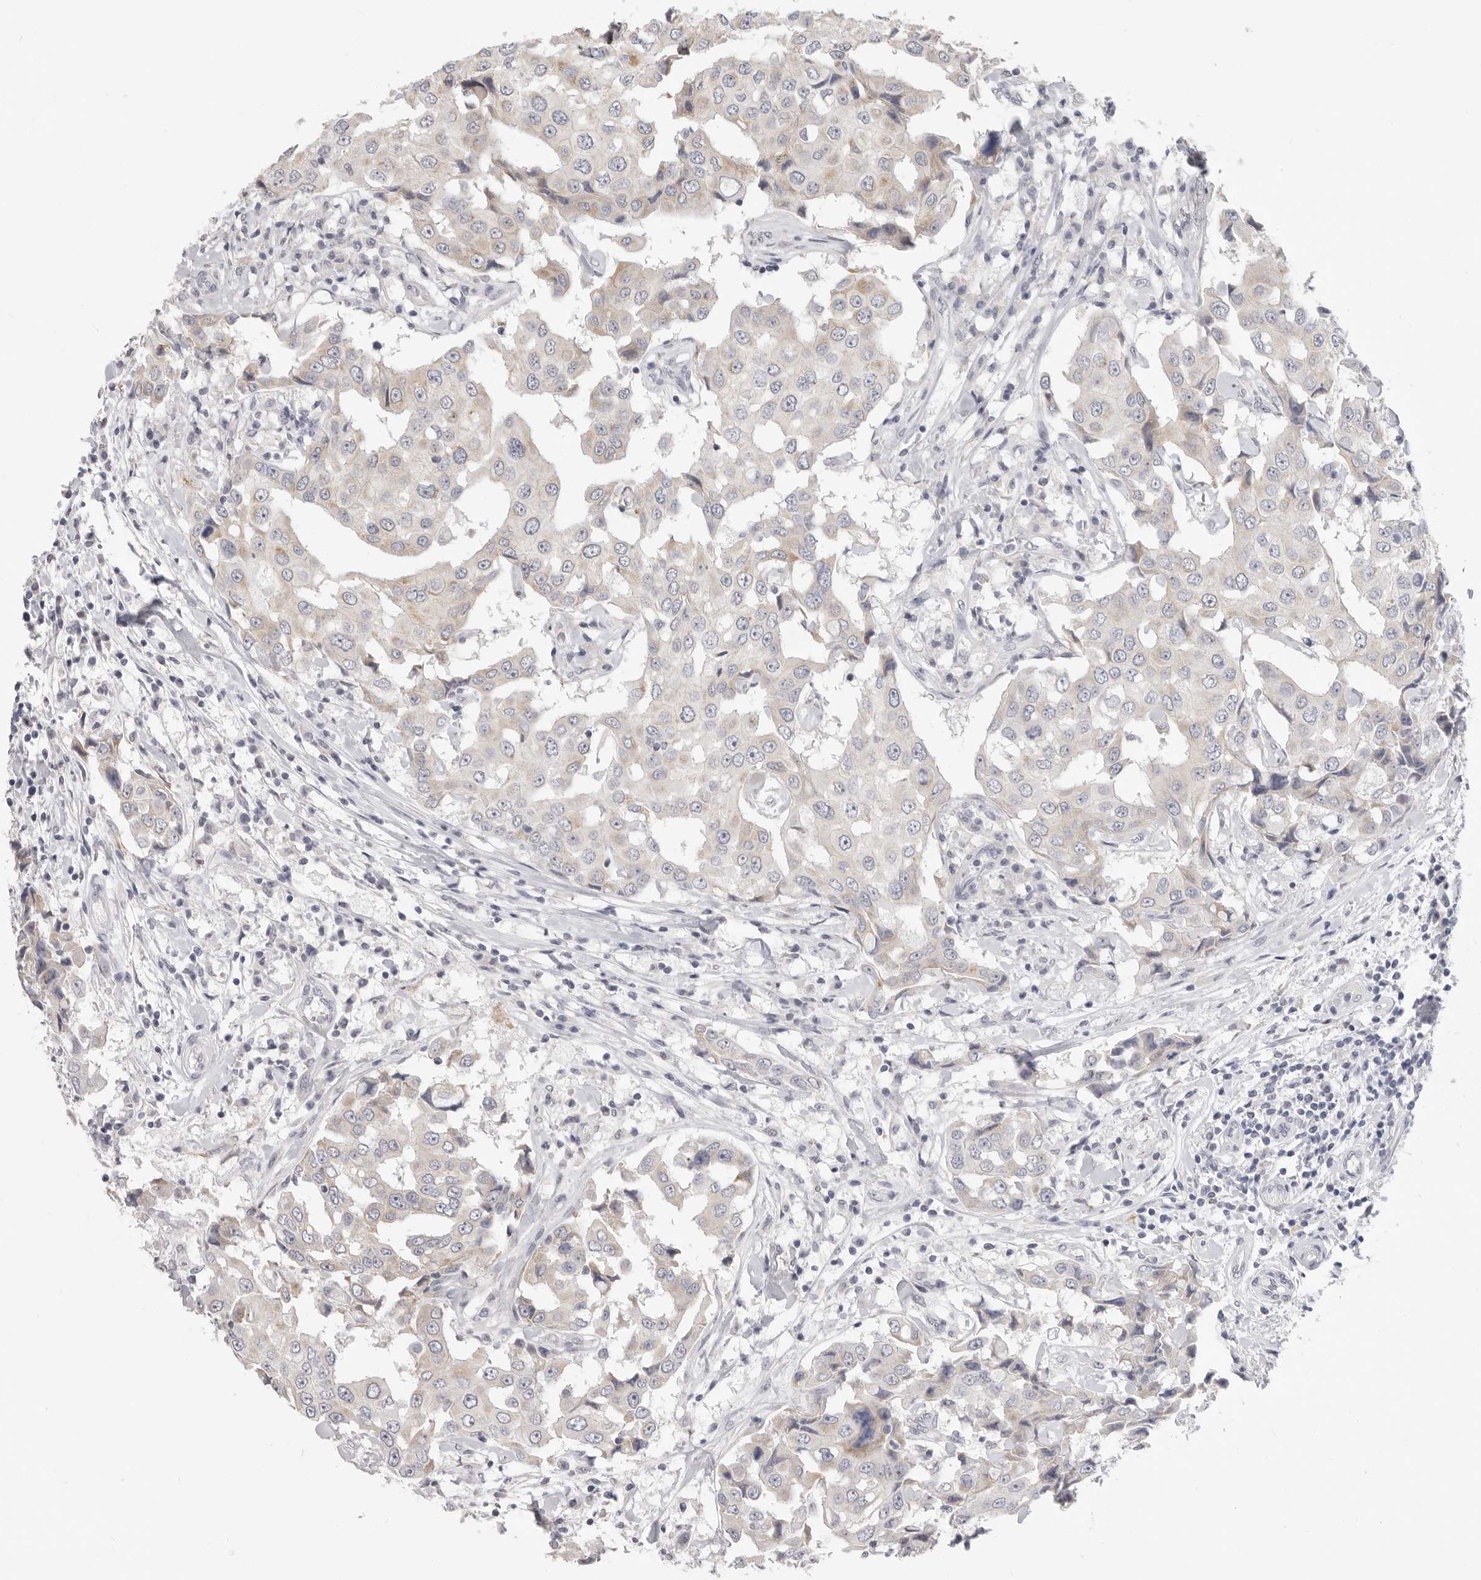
{"staining": {"intensity": "weak", "quantity": "<25%", "location": "cytoplasmic/membranous"}, "tissue": "breast cancer", "cell_type": "Tumor cells", "image_type": "cancer", "snomed": [{"axis": "morphology", "description": "Duct carcinoma"}, {"axis": "topography", "description": "Breast"}], "caption": "Protein analysis of breast cancer (infiltrating ductal carcinoma) exhibits no significant staining in tumor cells.", "gene": "XIRP1", "patient": {"sex": "female", "age": 27}}